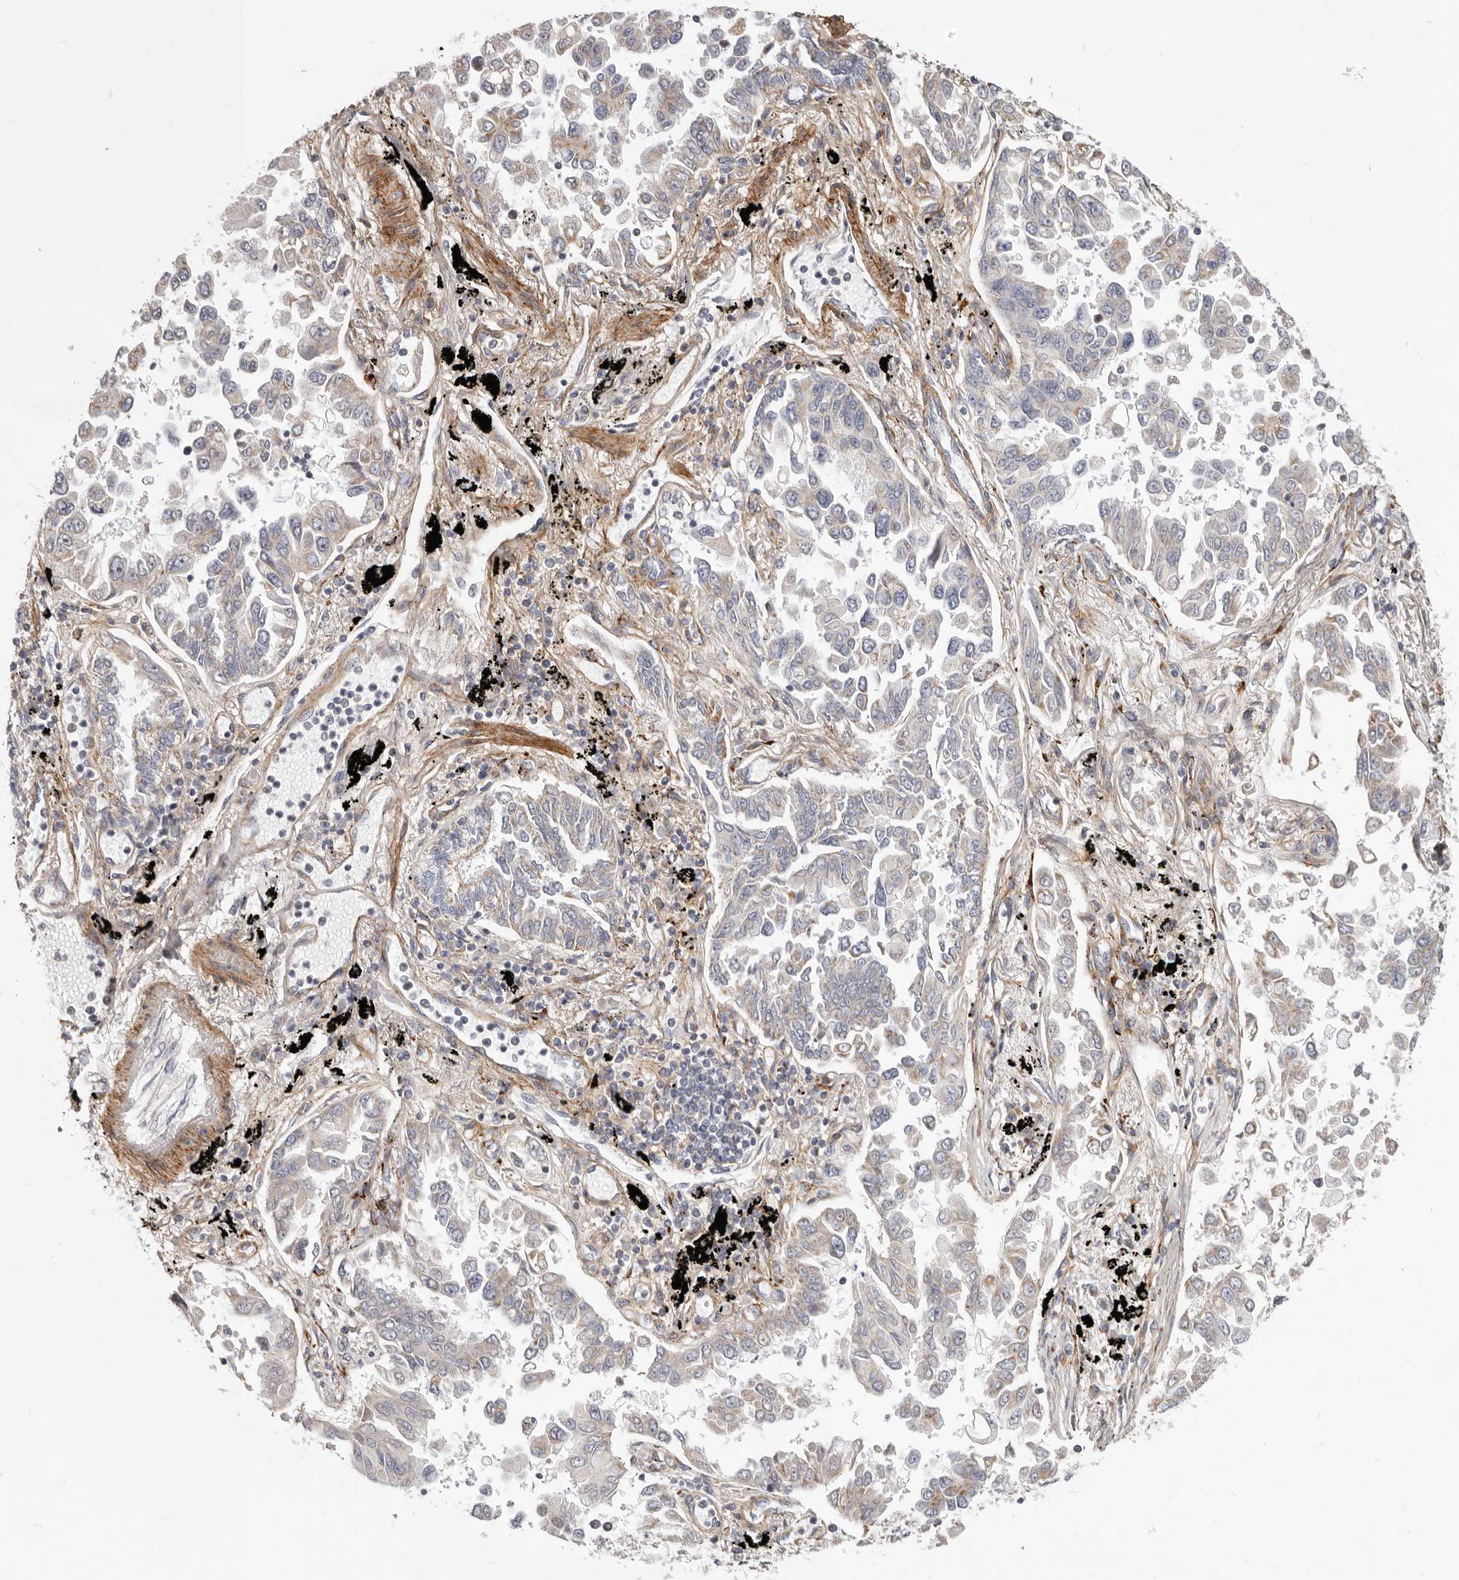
{"staining": {"intensity": "weak", "quantity": "<25%", "location": "cytoplasmic/membranous"}, "tissue": "lung cancer", "cell_type": "Tumor cells", "image_type": "cancer", "snomed": [{"axis": "morphology", "description": "Adenocarcinoma, NOS"}, {"axis": "topography", "description": "Lung"}], "caption": "Adenocarcinoma (lung) was stained to show a protein in brown. There is no significant staining in tumor cells.", "gene": "MRPS10", "patient": {"sex": "female", "age": 67}}